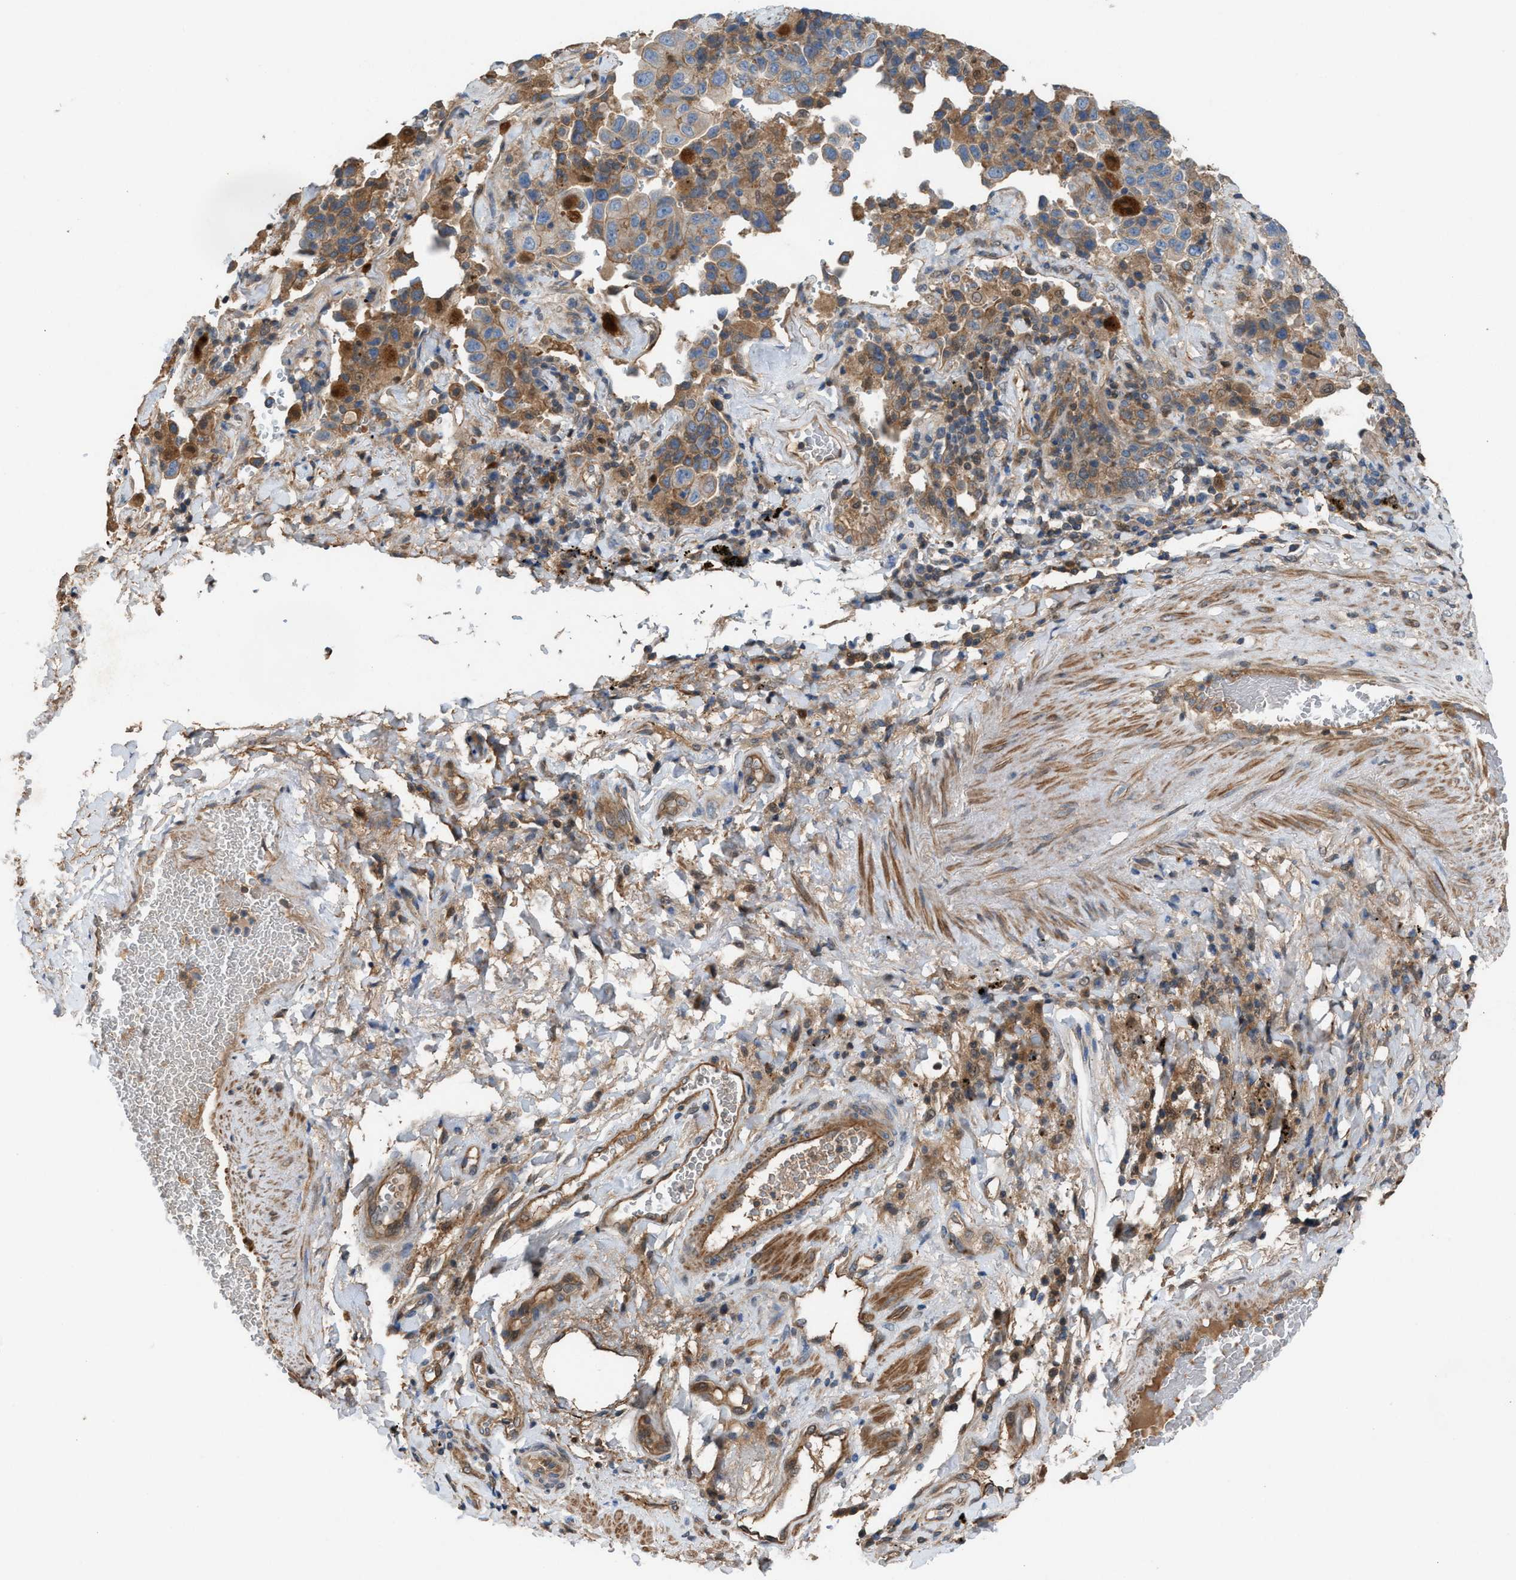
{"staining": {"intensity": "moderate", "quantity": "25%-75%", "location": "cytoplasmic/membranous"}, "tissue": "lung cancer", "cell_type": "Tumor cells", "image_type": "cancer", "snomed": [{"axis": "morphology", "description": "Adenocarcinoma, NOS"}, {"axis": "topography", "description": "Lung"}], "caption": "Tumor cells demonstrate moderate cytoplasmic/membranous positivity in approximately 25%-75% of cells in adenocarcinoma (lung). Nuclei are stained in blue.", "gene": "TPK1", "patient": {"sex": "female", "age": 51}}